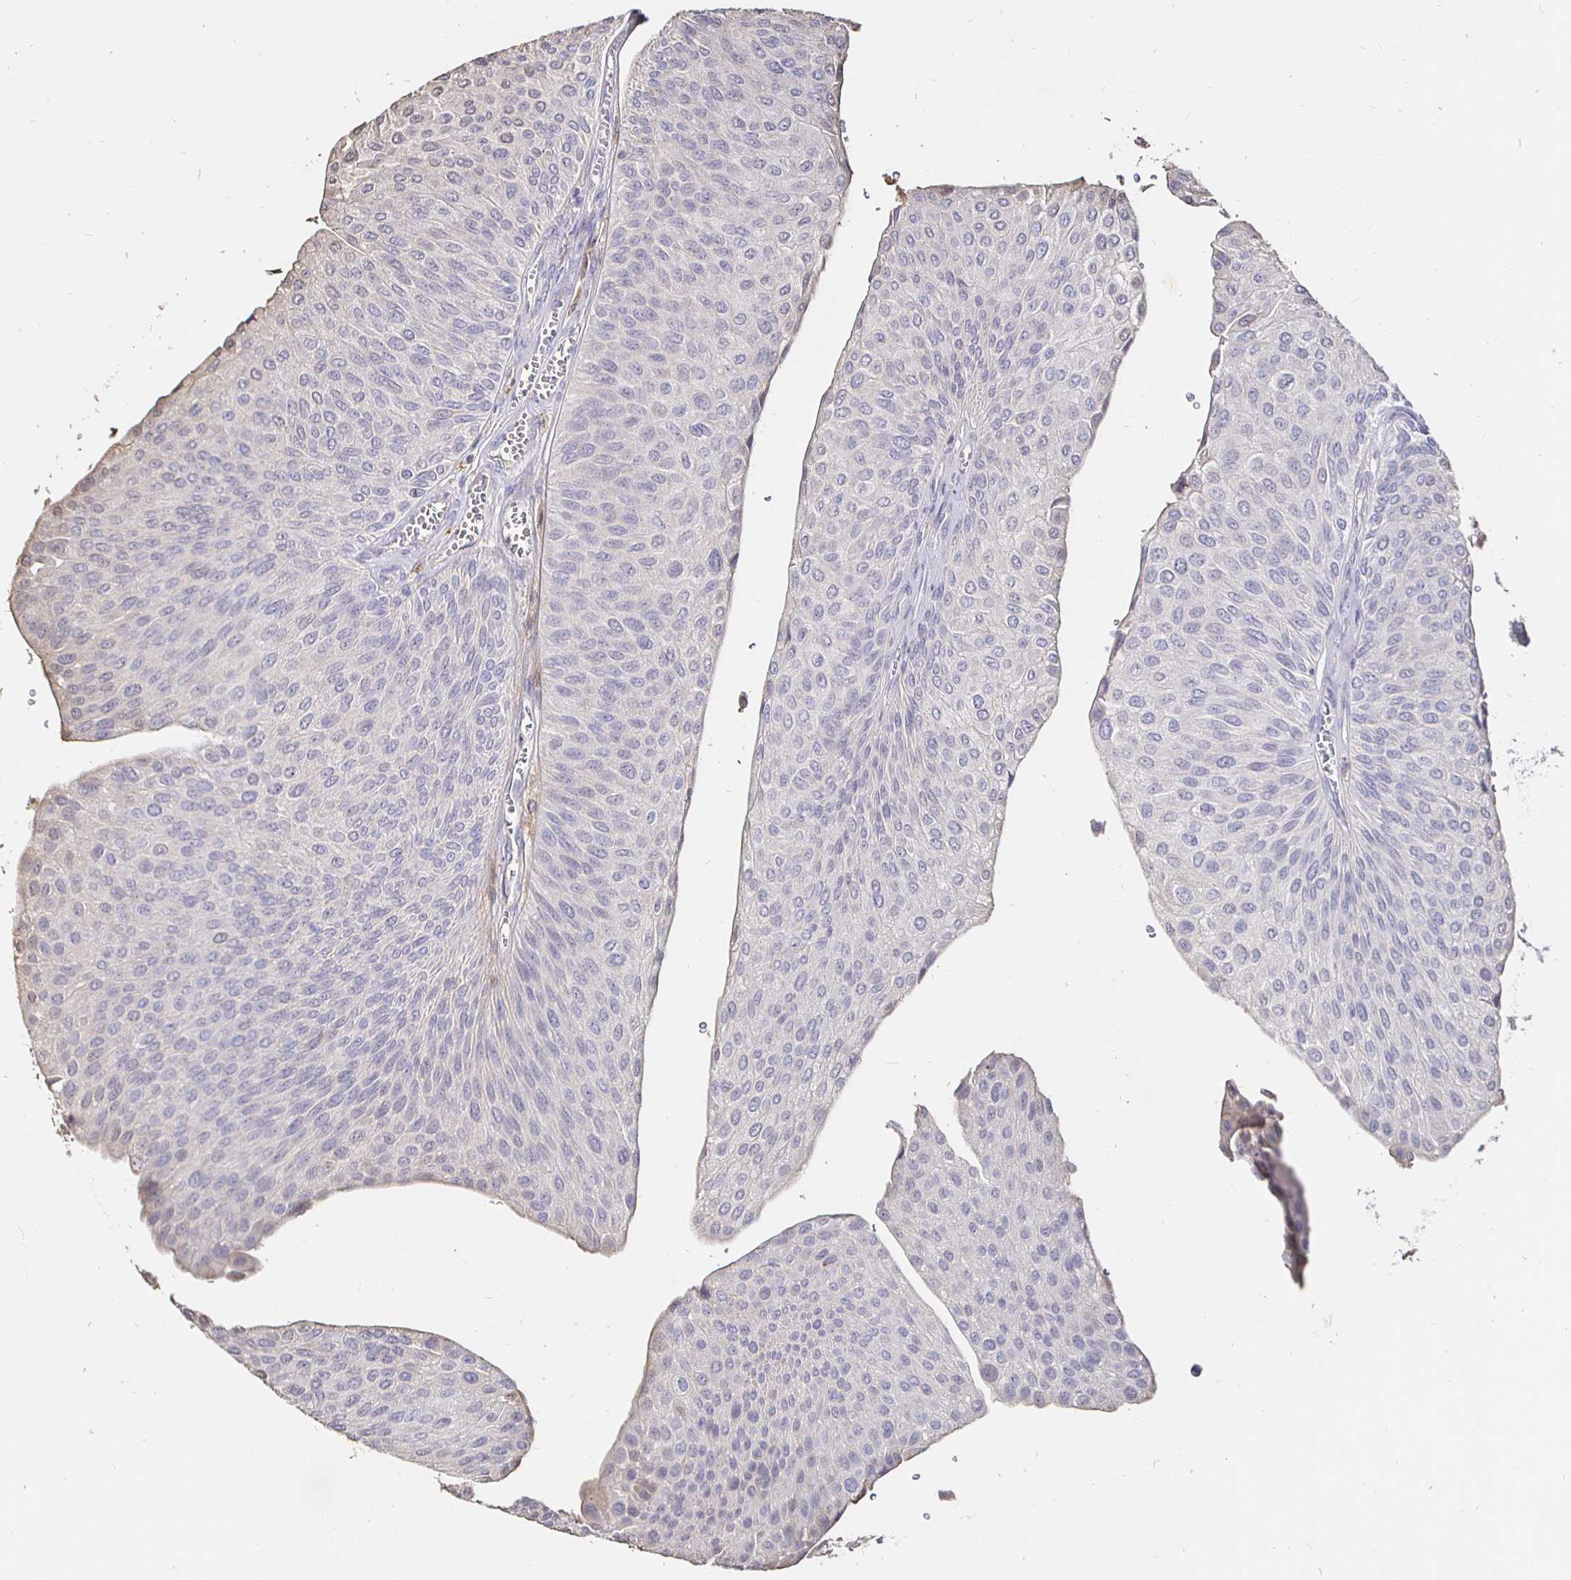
{"staining": {"intensity": "negative", "quantity": "none", "location": "none"}, "tissue": "urothelial cancer", "cell_type": "Tumor cells", "image_type": "cancer", "snomed": [{"axis": "morphology", "description": "Urothelial carcinoma, NOS"}, {"axis": "topography", "description": "Urinary bladder"}], "caption": "Transitional cell carcinoma was stained to show a protein in brown. There is no significant expression in tumor cells. (DAB immunohistochemistry (IHC) visualized using brightfield microscopy, high magnification).", "gene": "CXCR3", "patient": {"sex": "male", "age": 67}}